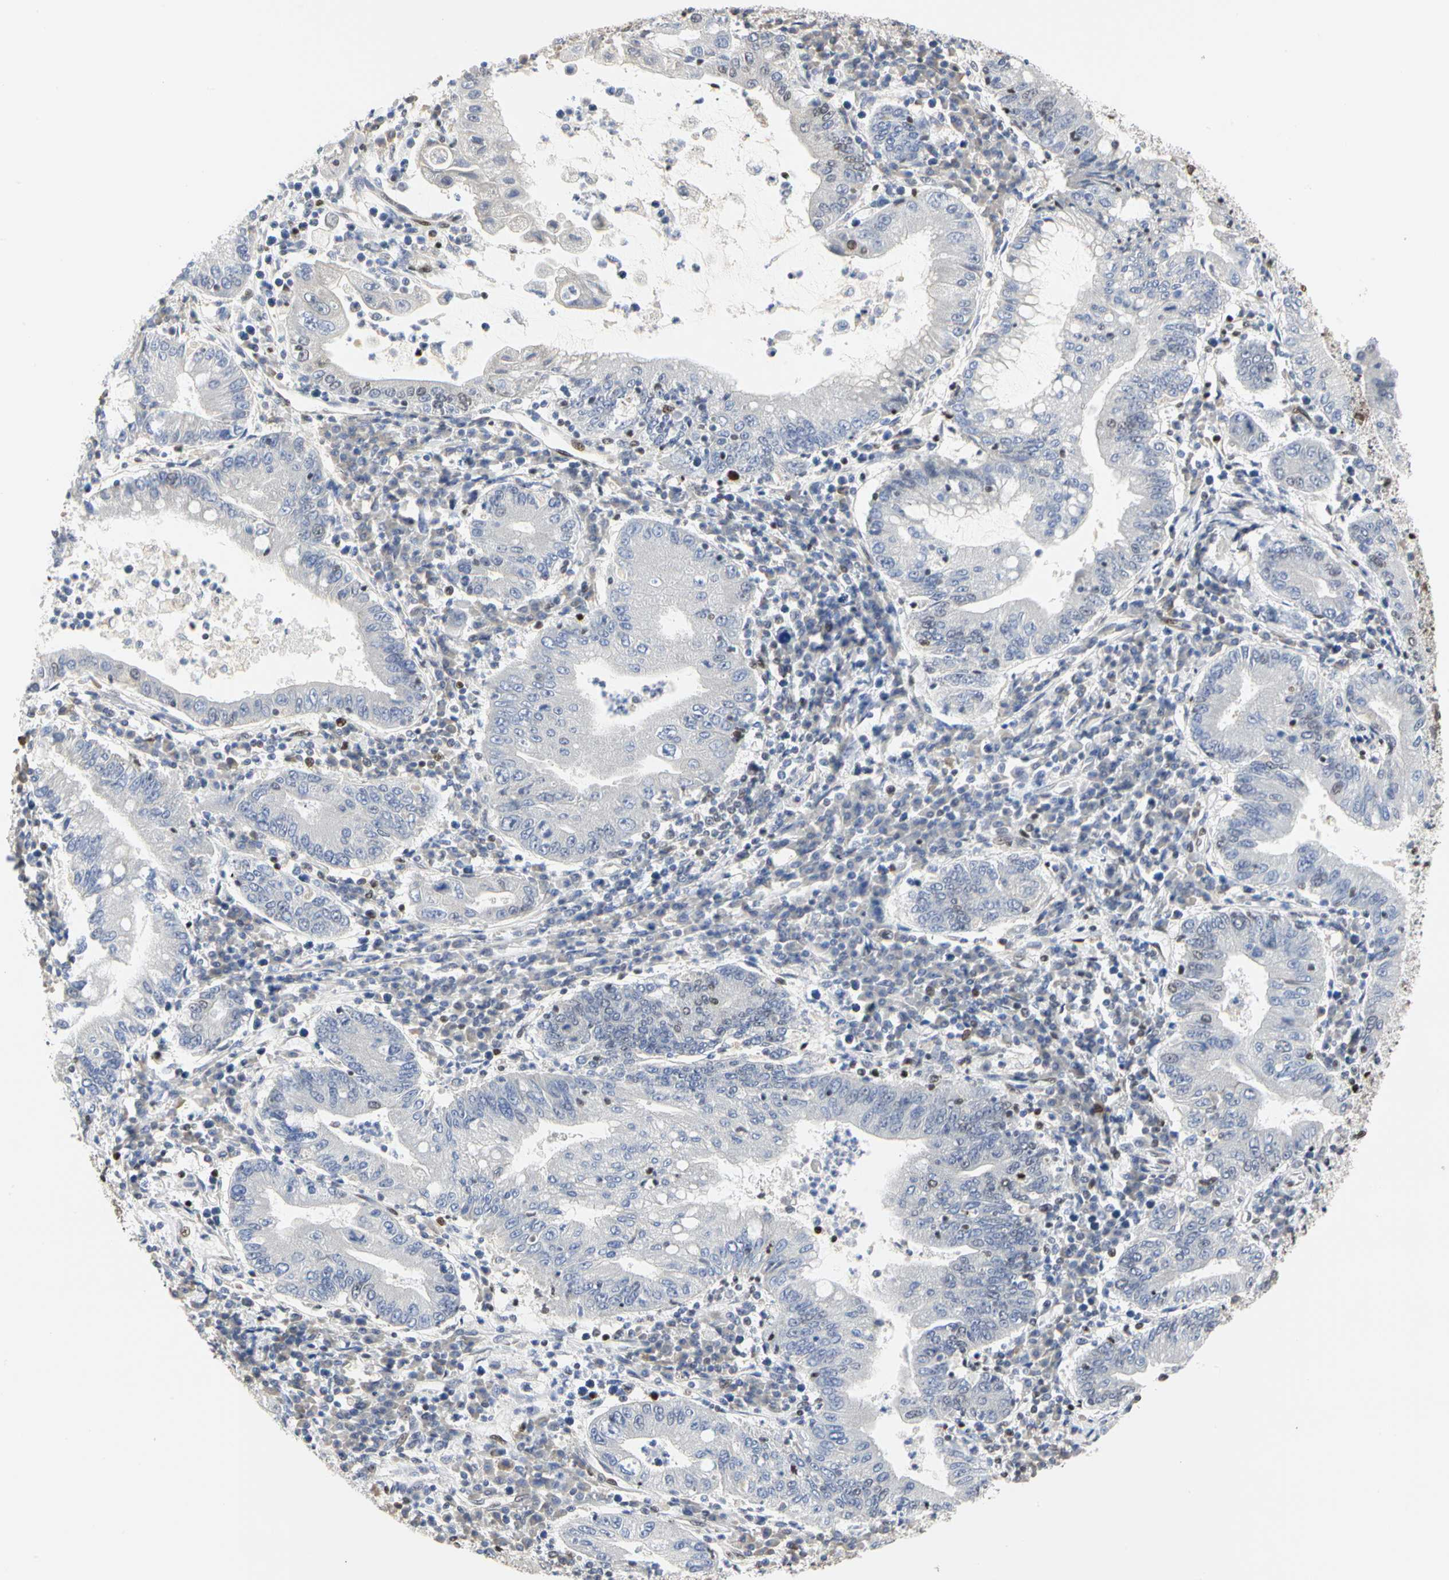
{"staining": {"intensity": "weak", "quantity": "<25%", "location": "nuclear"}, "tissue": "stomach cancer", "cell_type": "Tumor cells", "image_type": "cancer", "snomed": [{"axis": "morphology", "description": "Normal tissue, NOS"}, {"axis": "morphology", "description": "Adenocarcinoma, NOS"}, {"axis": "topography", "description": "Esophagus"}, {"axis": "topography", "description": "Stomach, upper"}, {"axis": "topography", "description": "Peripheral nerve tissue"}], "caption": "Immunohistochemistry (IHC) histopathology image of stomach adenocarcinoma stained for a protein (brown), which reveals no staining in tumor cells.", "gene": "PRMT3", "patient": {"sex": "male", "age": 62}}